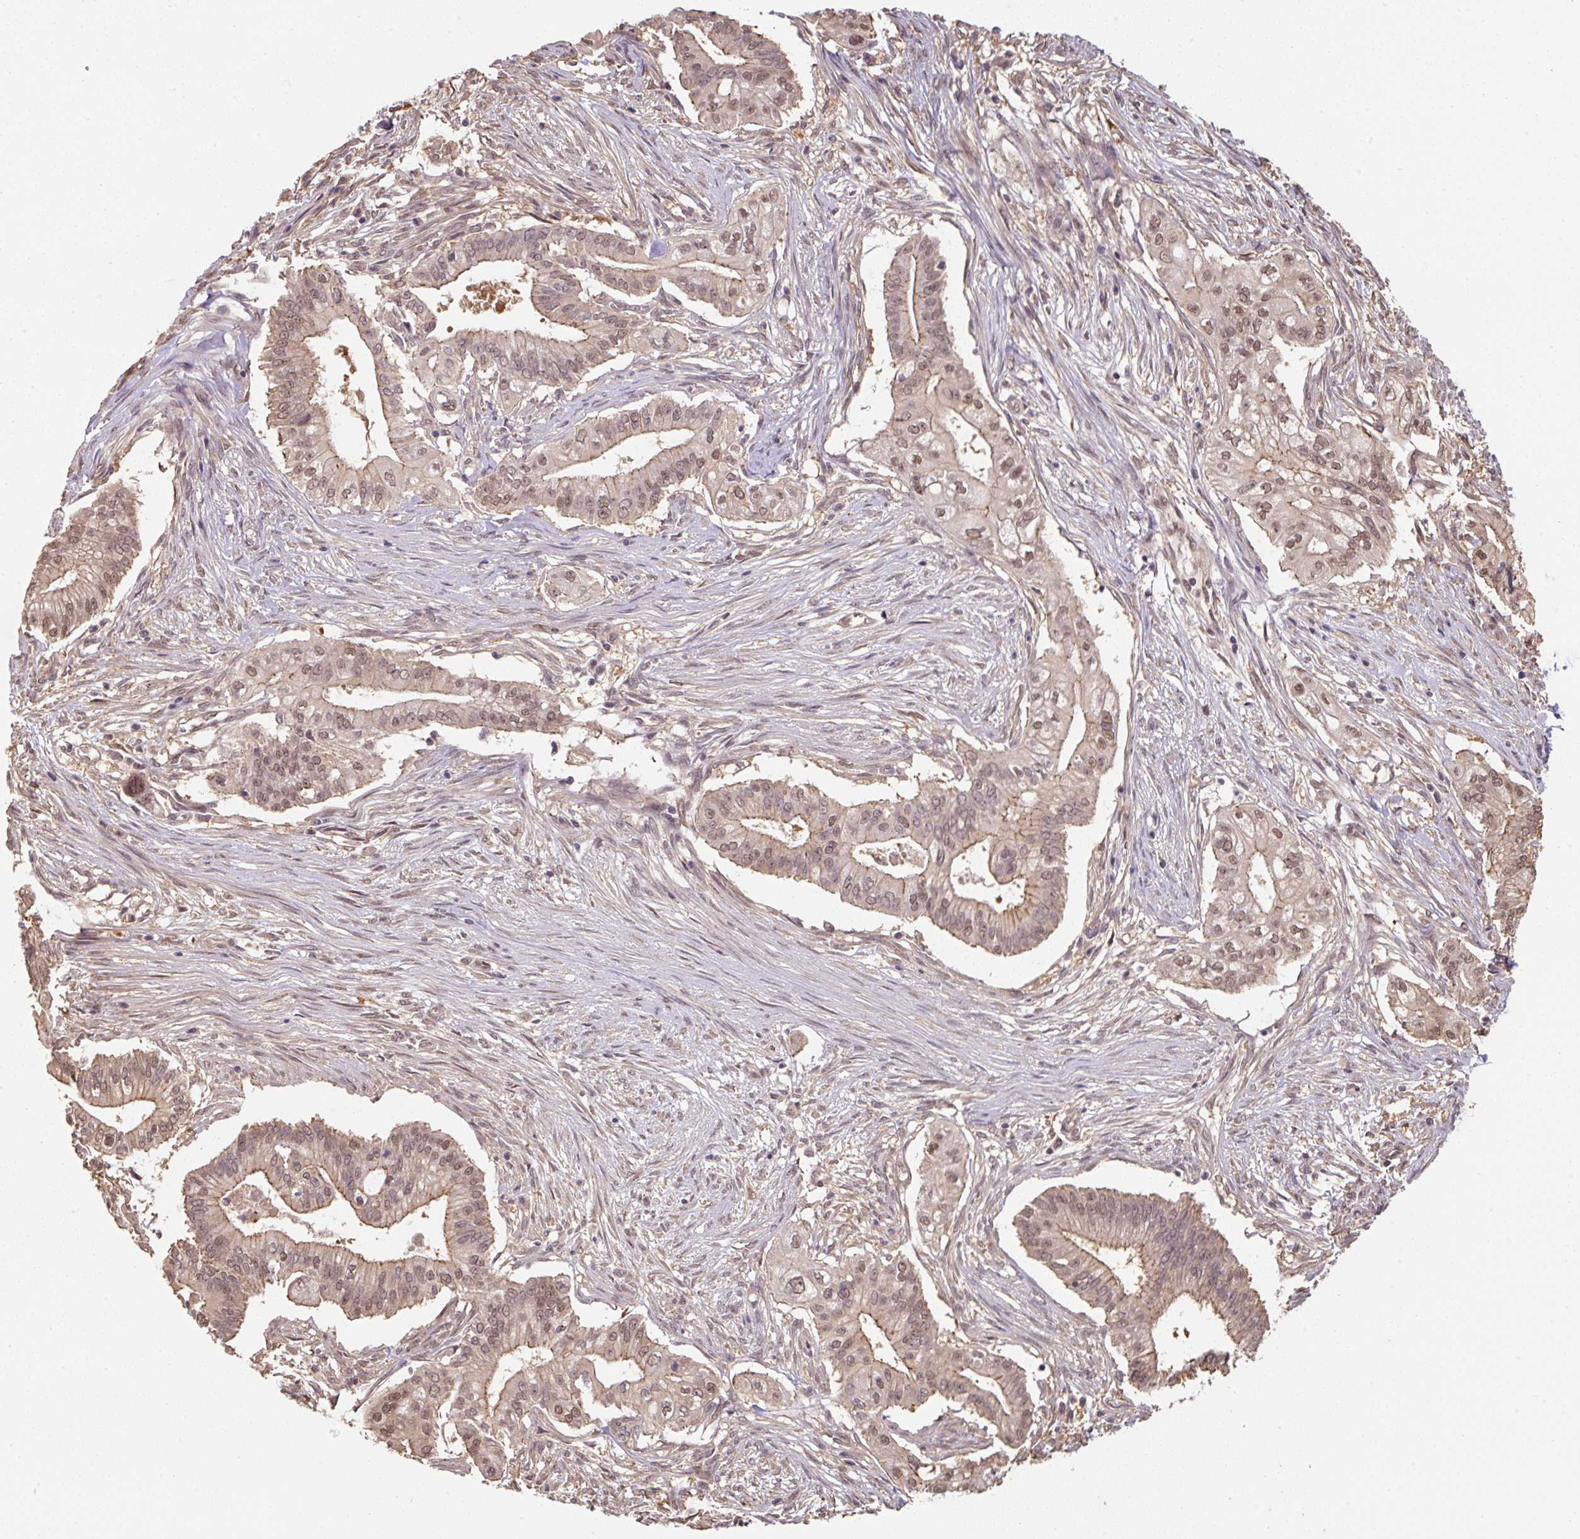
{"staining": {"intensity": "moderate", "quantity": ">75%", "location": "nuclear"}, "tissue": "pancreatic cancer", "cell_type": "Tumor cells", "image_type": "cancer", "snomed": [{"axis": "morphology", "description": "Adenocarcinoma, NOS"}, {"axis": "topography", "description": "Pancreas"}], "caption": "Immunohistochemistry (IHC) staining of pancreatic cancer (adenocarcinoma), which demonstrates medium levels of moderate nuclear positivity in approximately >75% of tumor cells indicating moderate nuclear protein staining. The staining was performed using DAB (3,3'-diaminobenzidine) (brown) for protein detection and nuclei were counterstained in hematoxylin (blue).", "gene": "ST13", "patient": {"sex": "female", "age": 68}}